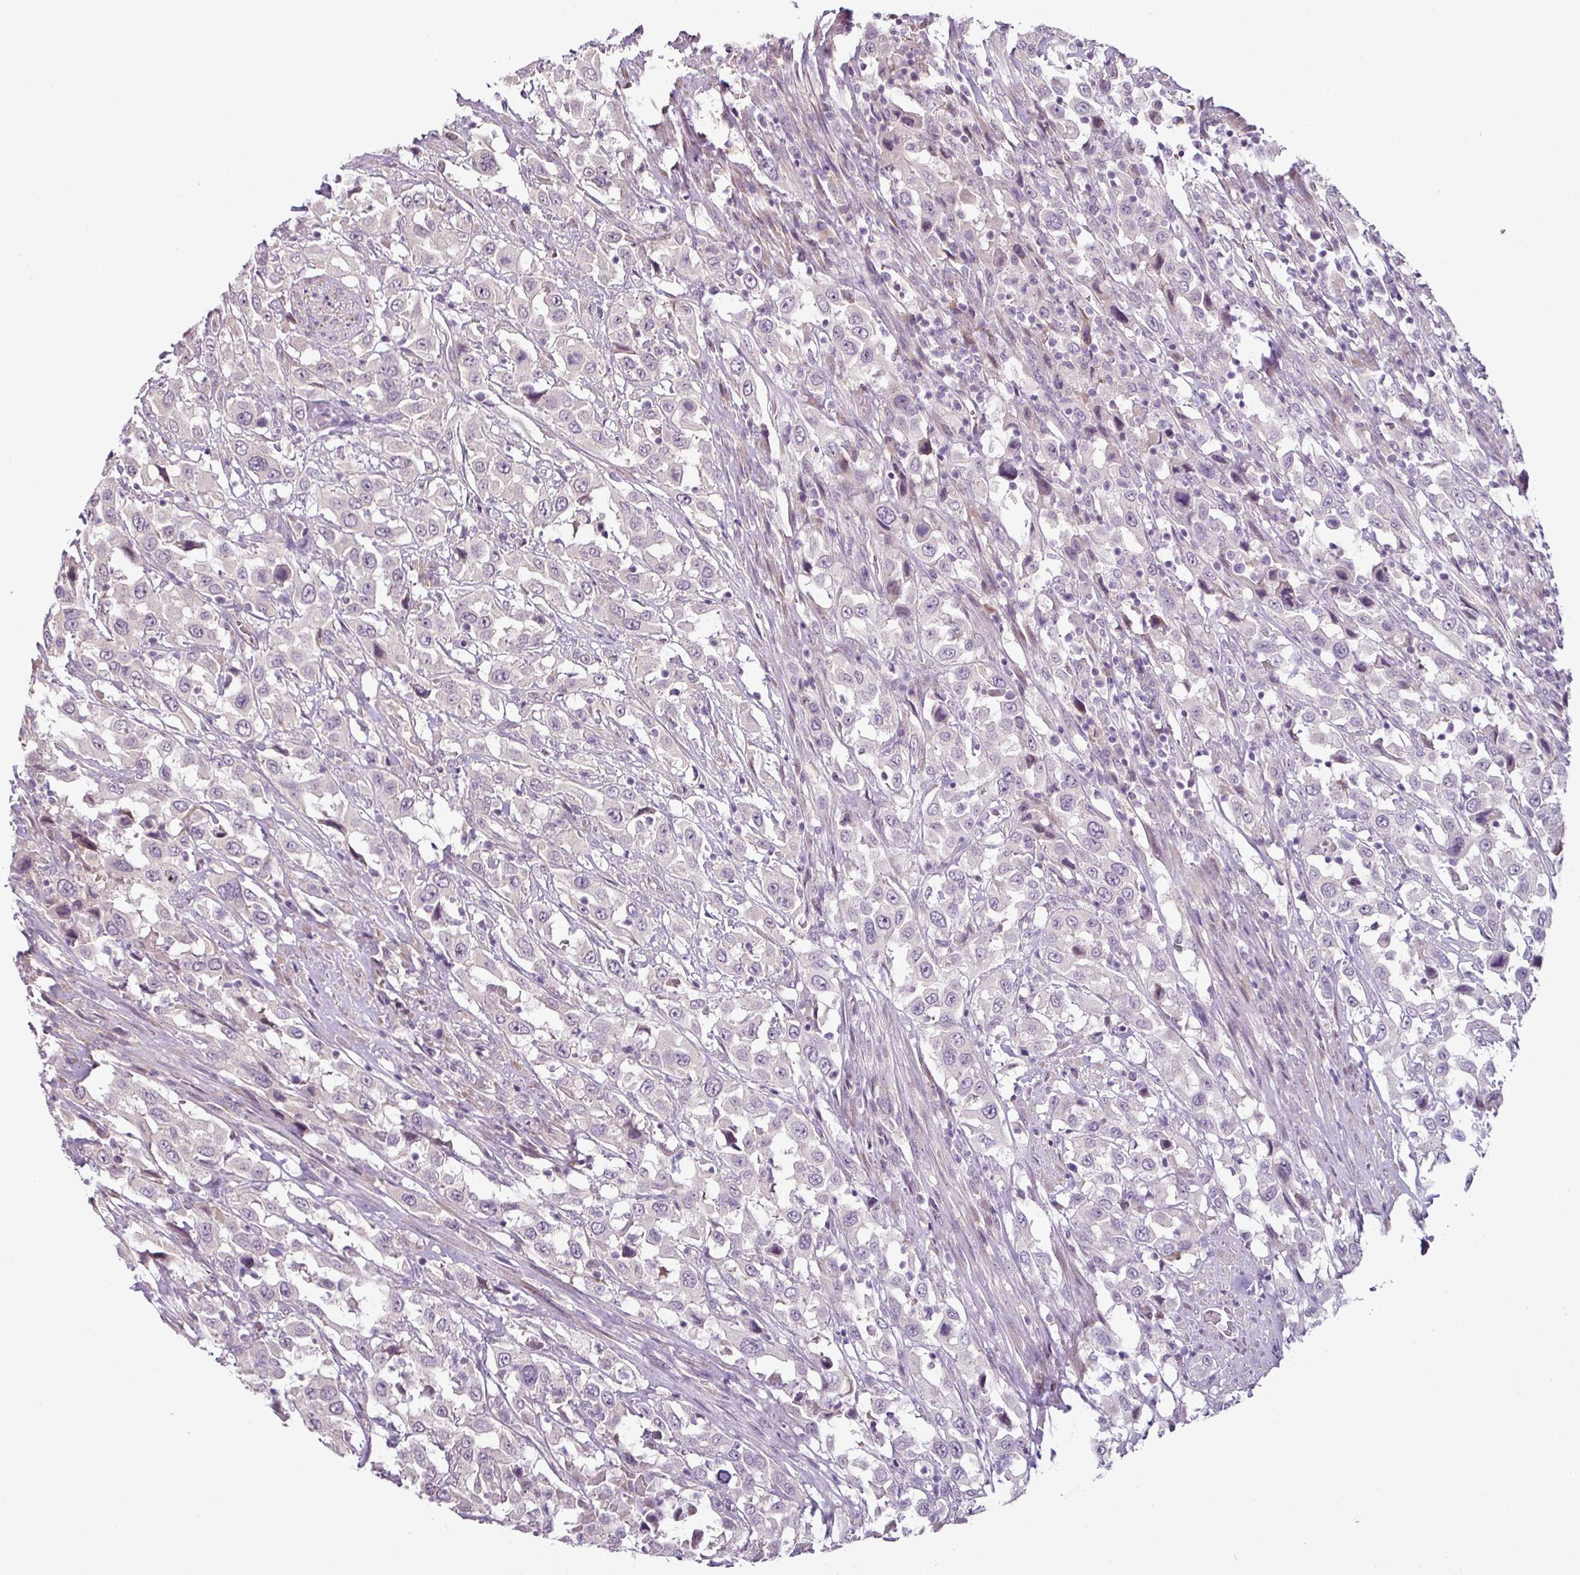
{"staining": {"intensity": "negative", "quantity": "none", "location": "none"}, "tissue": "urothelial cancer", "cell_type": "Tumor cells", "image_type": "cancer", "snomed": [{"axis": "morphology", "description": "Urothelial carcinoma, High grade"}, {"axis": "topography", "description": "Urinary bladder"}], "caption": "High magnification brightfield microscopy of high-grade urothelial carcinoma stained with DAB (3,3'-diaminobenzidine) (brown) and counterstained with hematoxylin (blue): tumor cells show no significant staining. (Immunohistochemistry, brightfield microscopy, high magnification).", "gene": "OR52D1", "patient": {"sex": "male", "age": 61}}